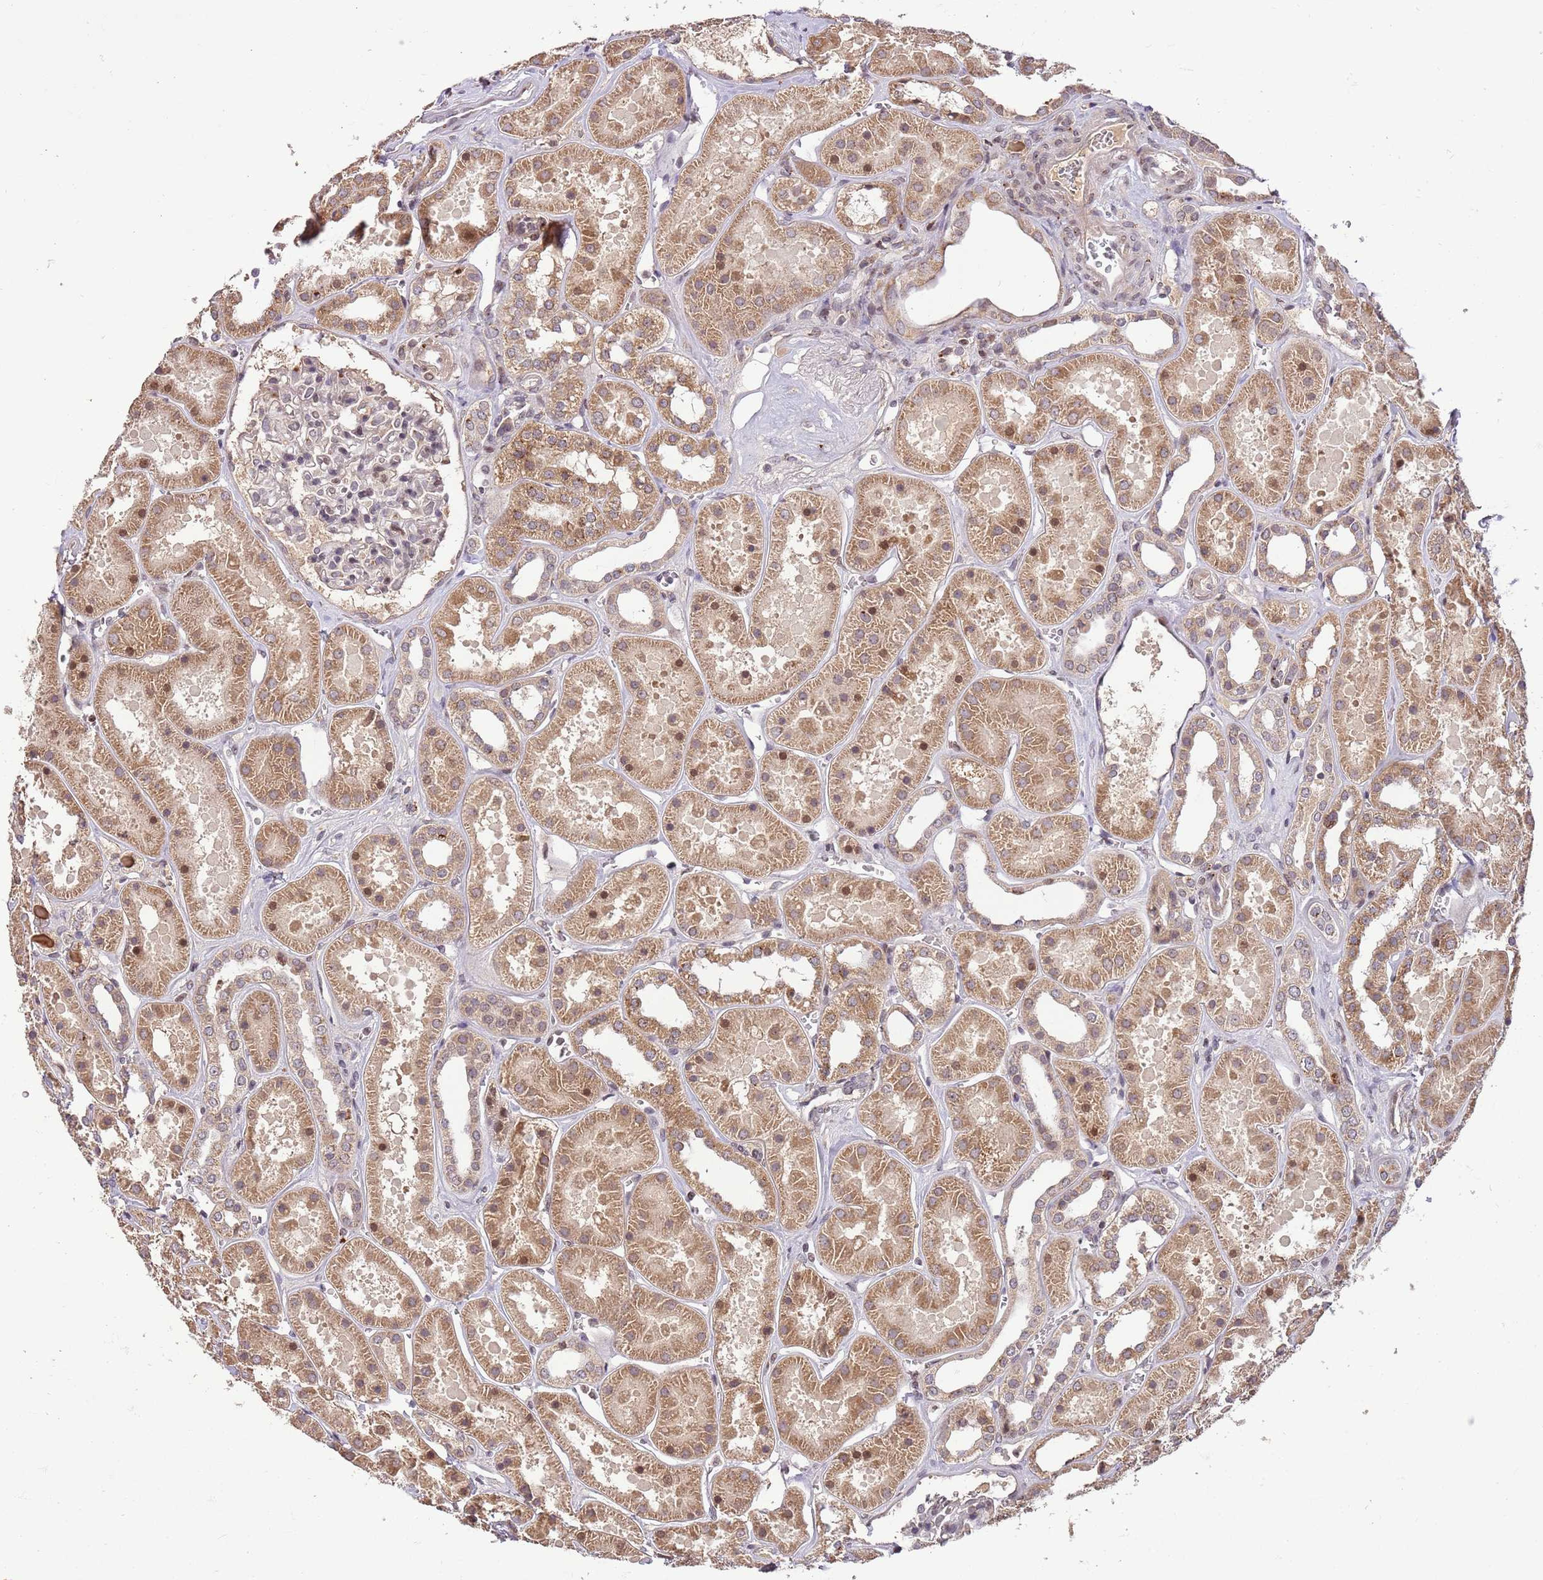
{"staining": {"intensity": "moderate", "quantity": "<25%", "location": "nuclear"}, "tissue": "kidney", "cell_type": "Cells in glomeruli", "image_type": "normal", "snomed": [{"axis": "morphology", "description": "Normal tissue, NOS"}, {"axis": "topography", "description": "Kidney"}], "caption": "Kidney stained for a protein shows moderate nuclear positivity in cells in glomeruli. (DAB (3,3'-diaminobenzidine) = brown stain, brightfield microscopy at high magnification).", "gene": "SAMSN1", "patient": {"sex": "female", "age": 41}}